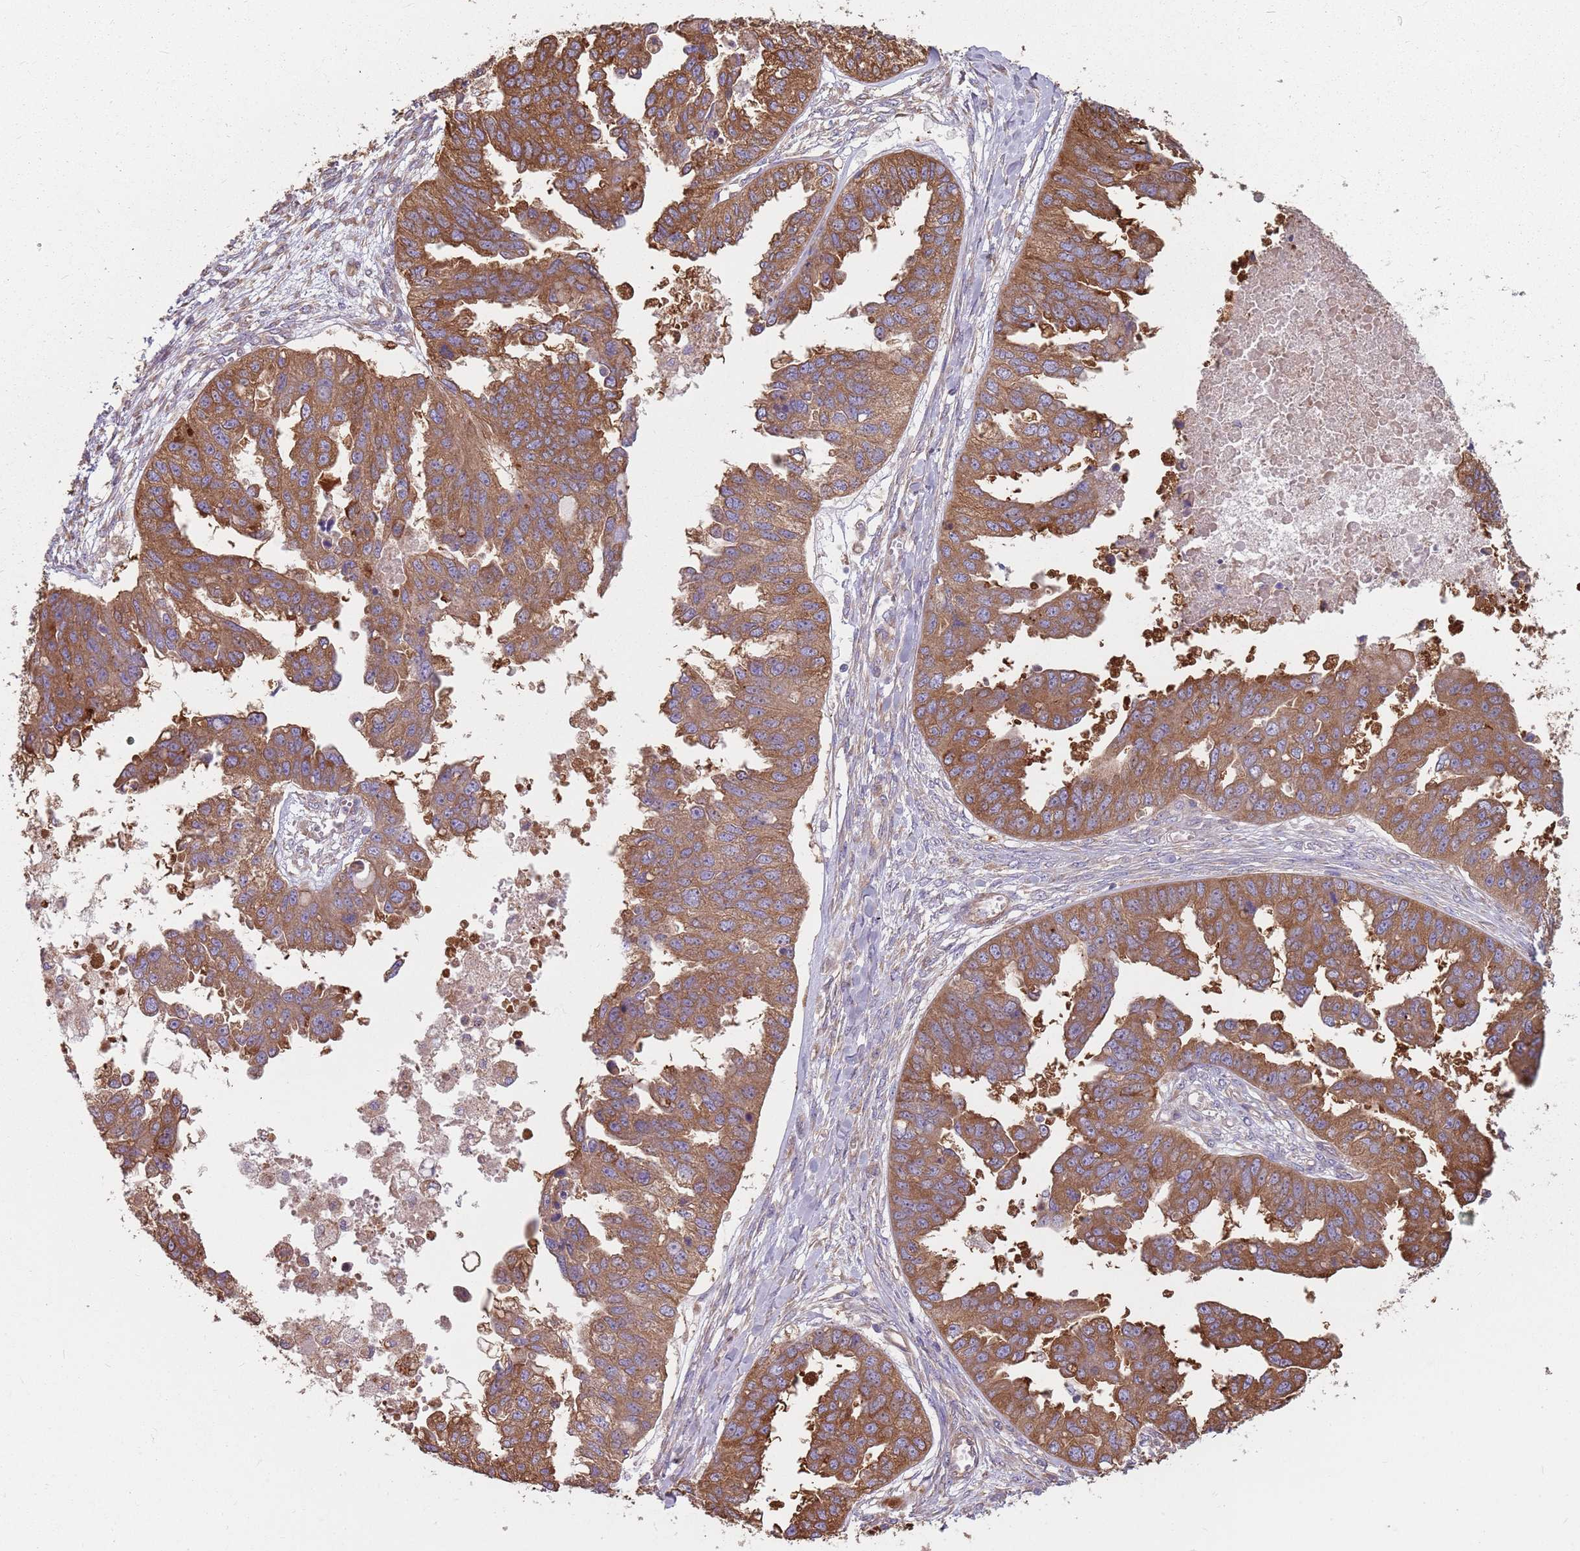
{"staining": {"intensity": "moderate", "quantity": ">75%", "location": "cytoplasmic/membranous"}, "tissue": "ovarian cancer", "cell_type": "Tumor cells", "image_type": "cancer", "snomed": [{"axis": "morphology", "description": "Cystadenocarcinoma, serous, NOS"}, {"axis": "topography", "description": "Ovary"}], "caption": "IHC histopathology image of neoplastic tissue: human ovarian cancer stained using IHC exhibits medium levels of moderate protein expression localized specifically in the cytoplasmic/membranous of tumor cells, appearing as a cytoplasmic/membranous brown color.", "gene": "SPDL1", "patient": {"sex": "female", "age": 58}}